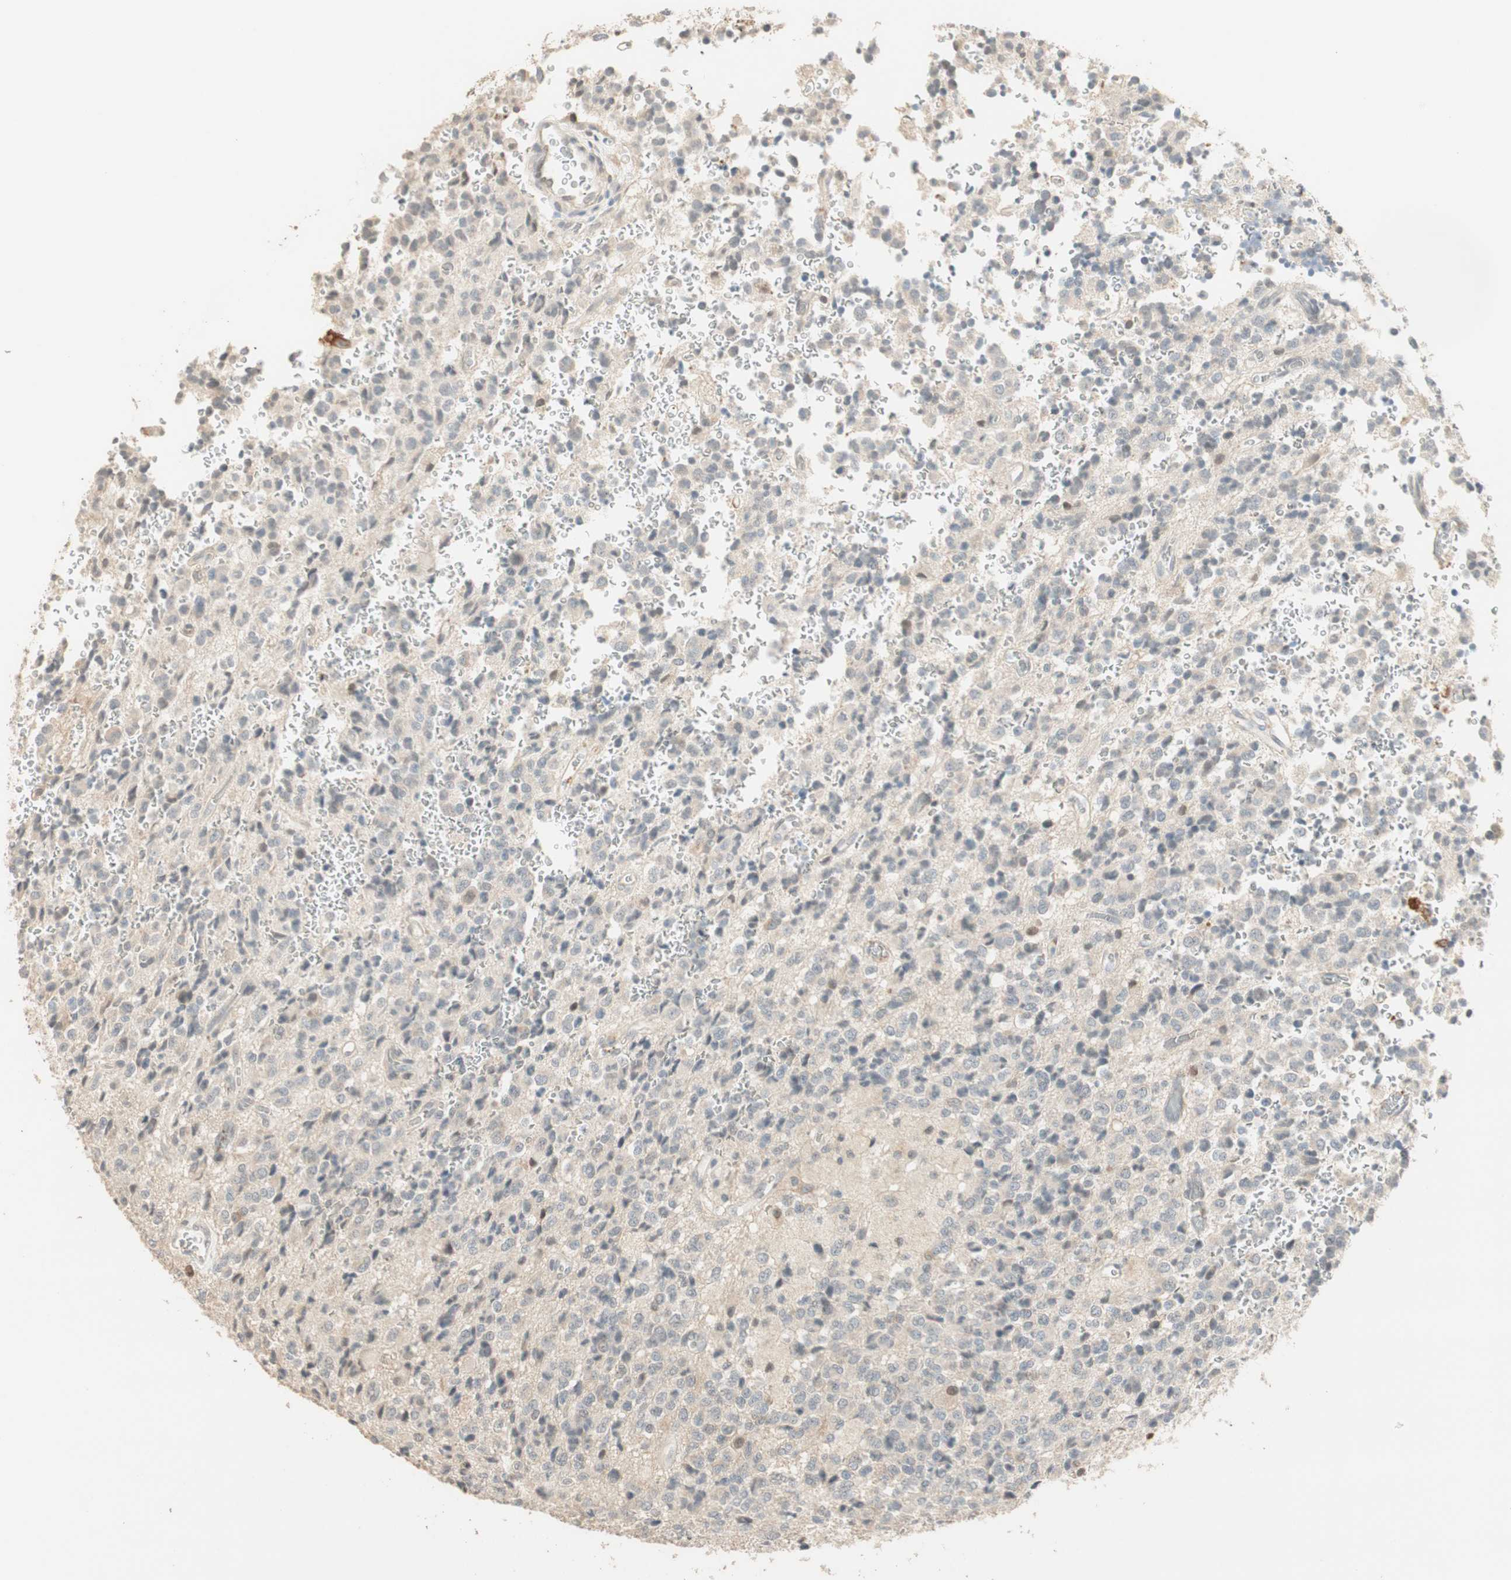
{"staining": {"intensity": "weak", "quantity": "25%-75%", "location": "cytoplasmic/membranous"}, "tissue": "glioma", "cell_type": "Tumor cells", "image_type": "cancer", "snomed": [{"axis": "morphology", "description": "Glioma, malignant, High grade"}, {"axis": "topography", "description": "pancreas cauda"}], "caption": "Immunohistochemistry staining of high-grade glioma (malignant), which shows low levels of weak cytoplasmic/membranous positivity in about 25%-75% of tumor cells indicating weak cytoplasmic/membranous protein expression. The staining was performed using DAB (3,3'-diaminobenzidine) (brown) for protein detection and nuclei were counterstained in hematoxylin (blue).", "gene": "TASOR", "patient": {"sex": "male", "age": 60}}